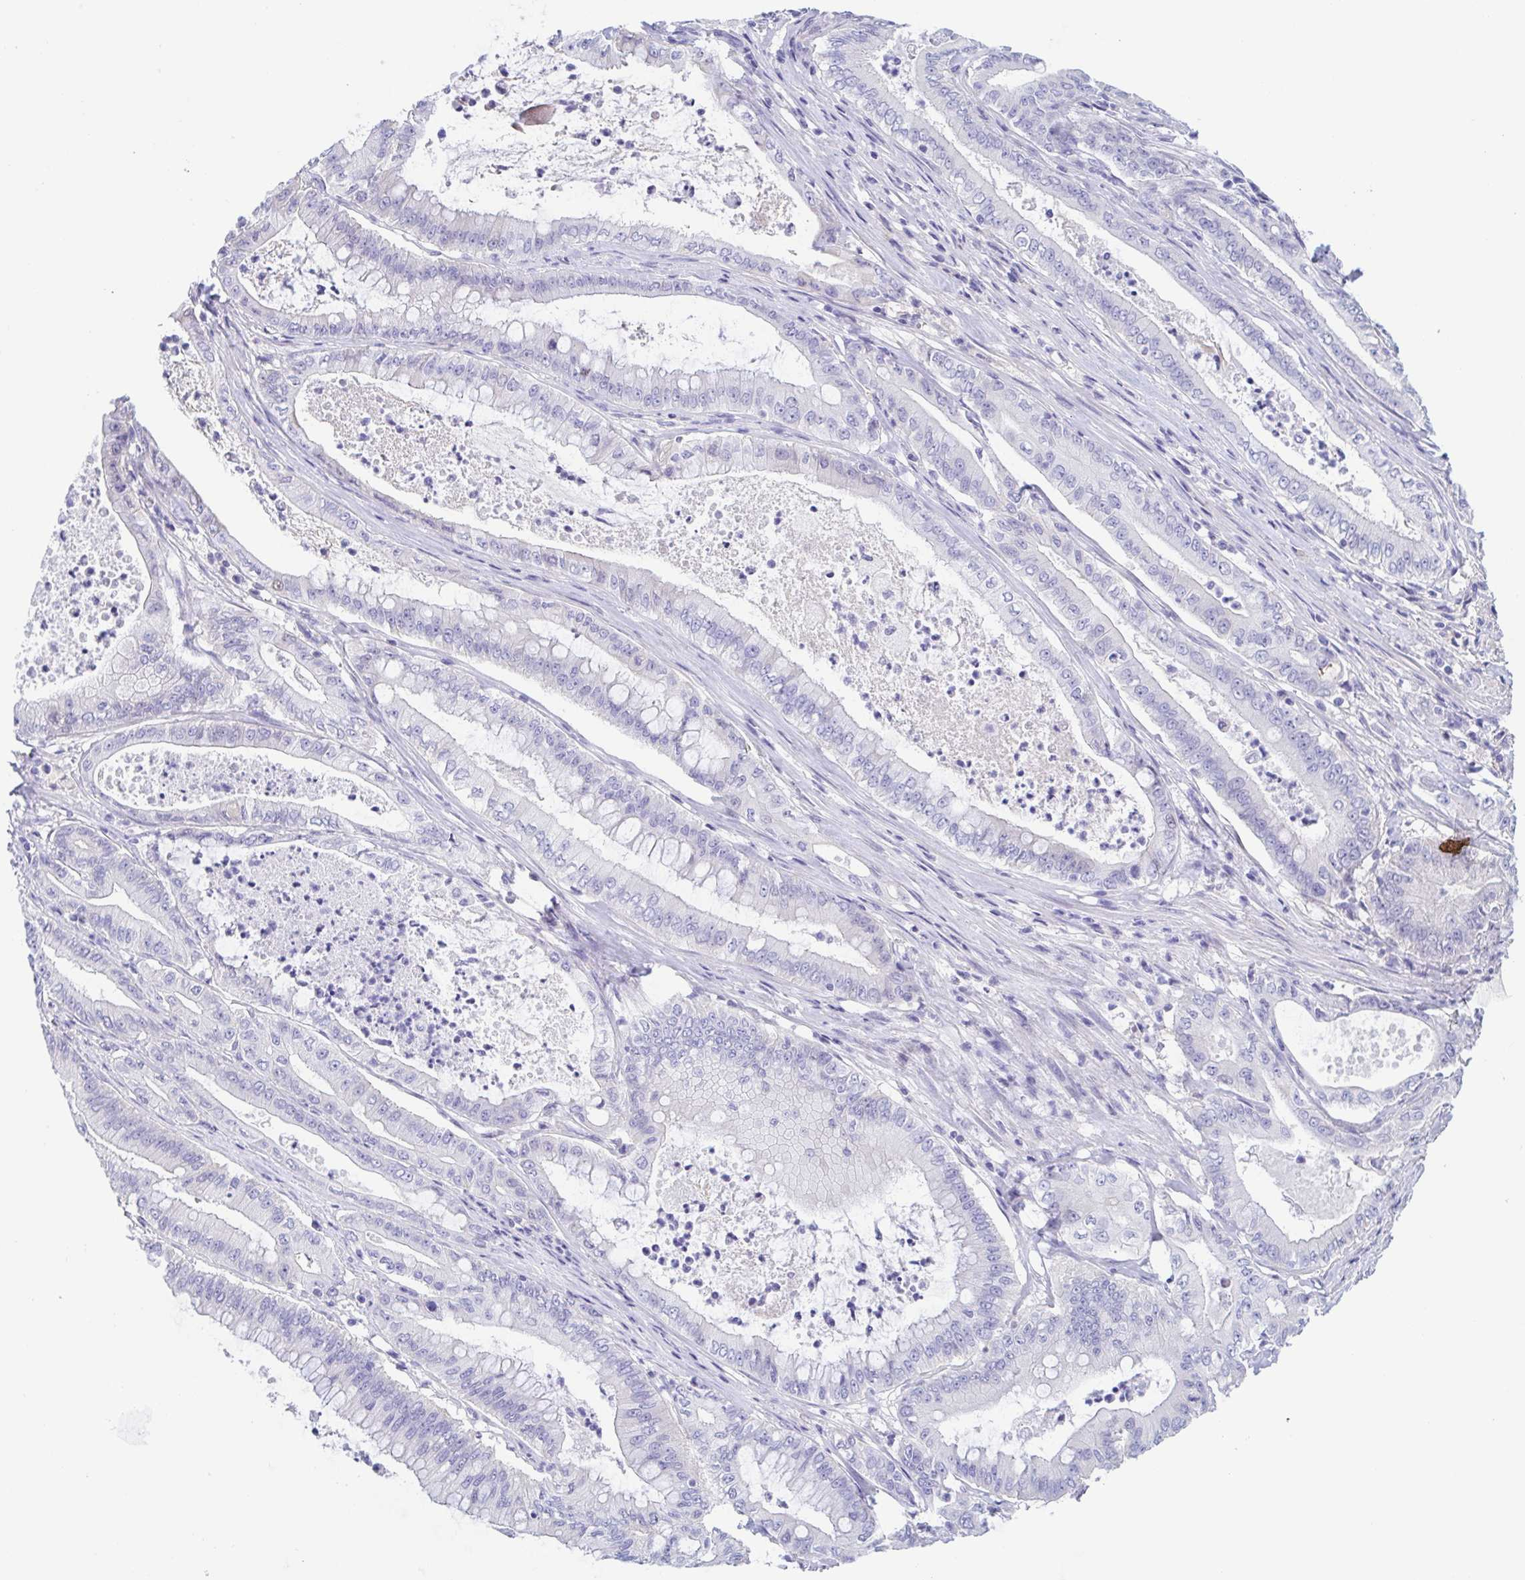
{"staining": {"intensity": "negative", "quantity": "none", "location": "none"}, "tissue": "pancreatic cancer", "cell_type": "Tumor cells", "image_type": "cancer", "snomed": [{"axis": "morphology", "description": "Adenocarcinoma, NOS"}, {"axis": "topography", "description": "Pancreas"}], "caption": "Micrograph shows no protein expression in tumor cells of adenocarcinoma (pancreatic) tissue.", "gene": "TREH", "patient": {"sex": "male", "age": 71}}